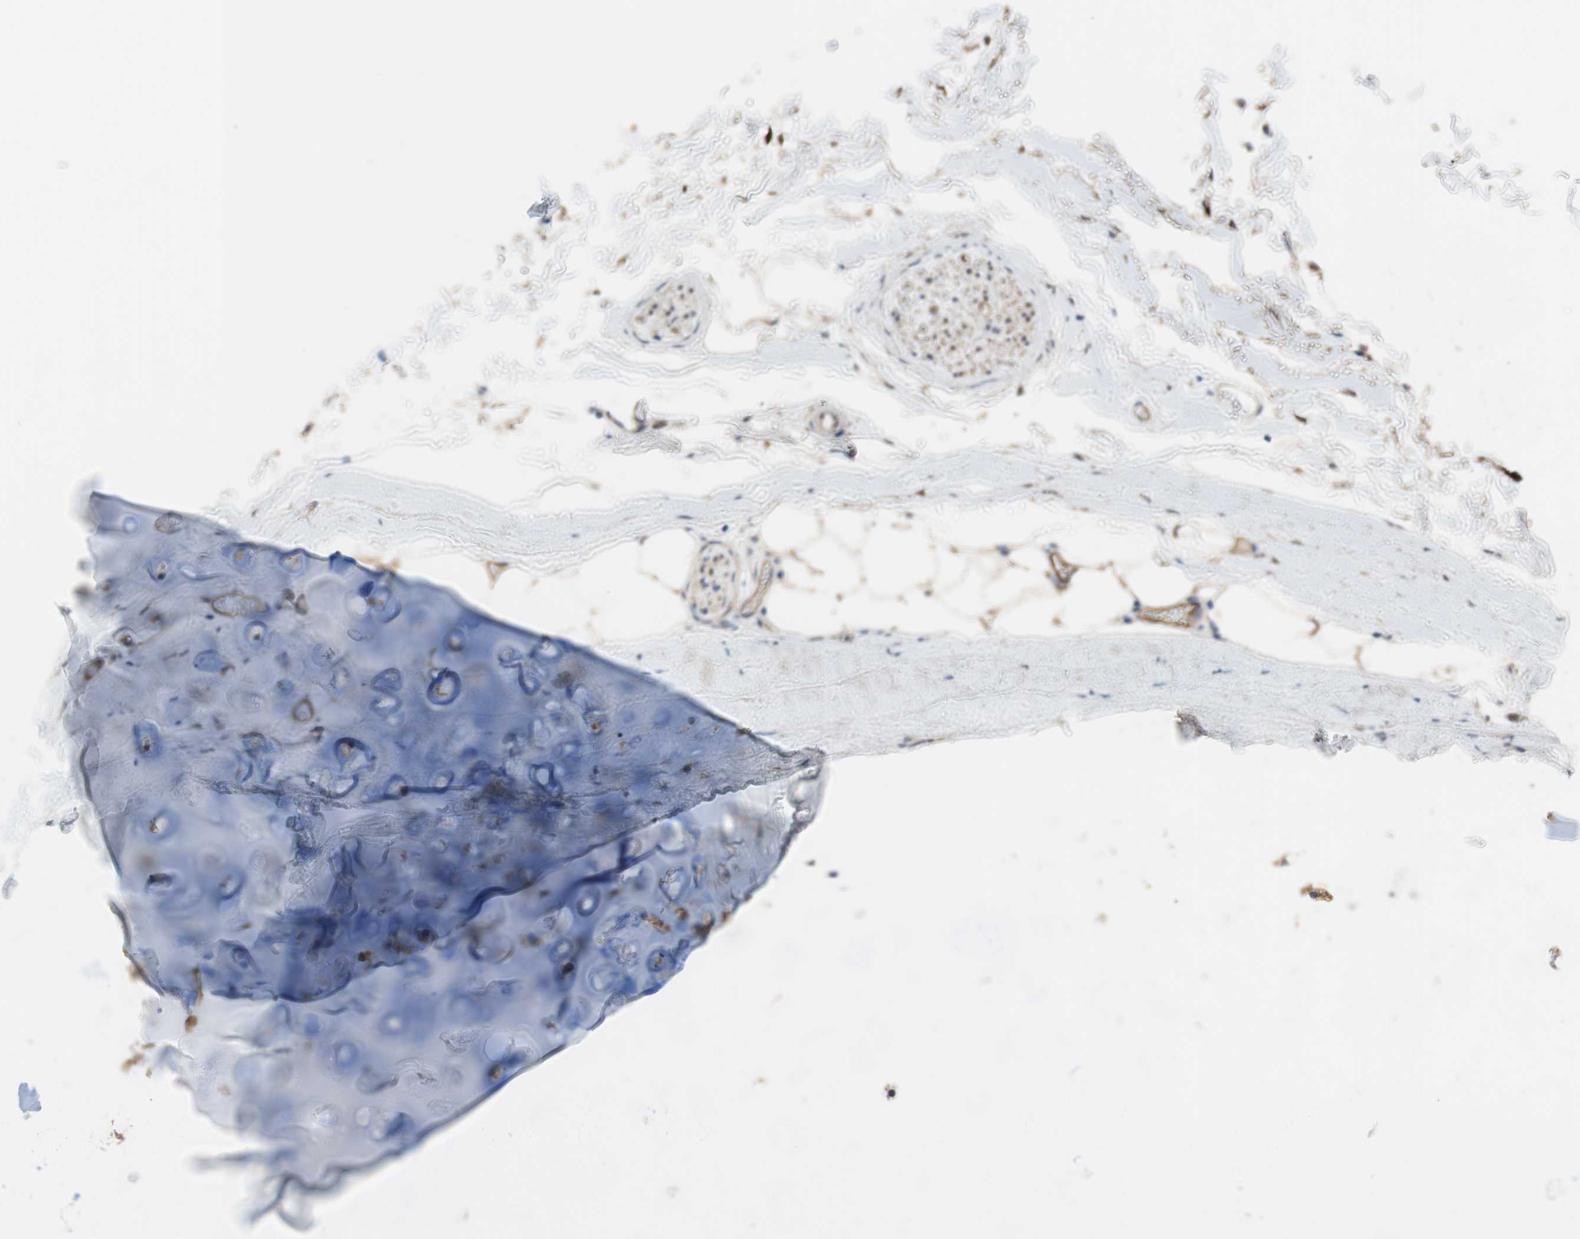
{"staining": {"intensity": "moderate", "quantity": ">75%", "location": "cytoplasmic/membranous"}, "tissue": "adipose tissue", "cell_type": "Adipocytes", "image_type": "normal", "snomed": [{"axis": "morphology", "description": "Normal tissue, NOS"}, {"axis": "topography", "description": "Bronchus"}], "caption": "A micrograph of human adipose tissue stained for a protein shows moderate cytoplasmic/membranous brown staining in adipocytes. (DAB IHC, brown staining for protein, blue staining for nuclei).", "gene": "ALDH1A2", "patient": {"sex": "female", "age": 73}}